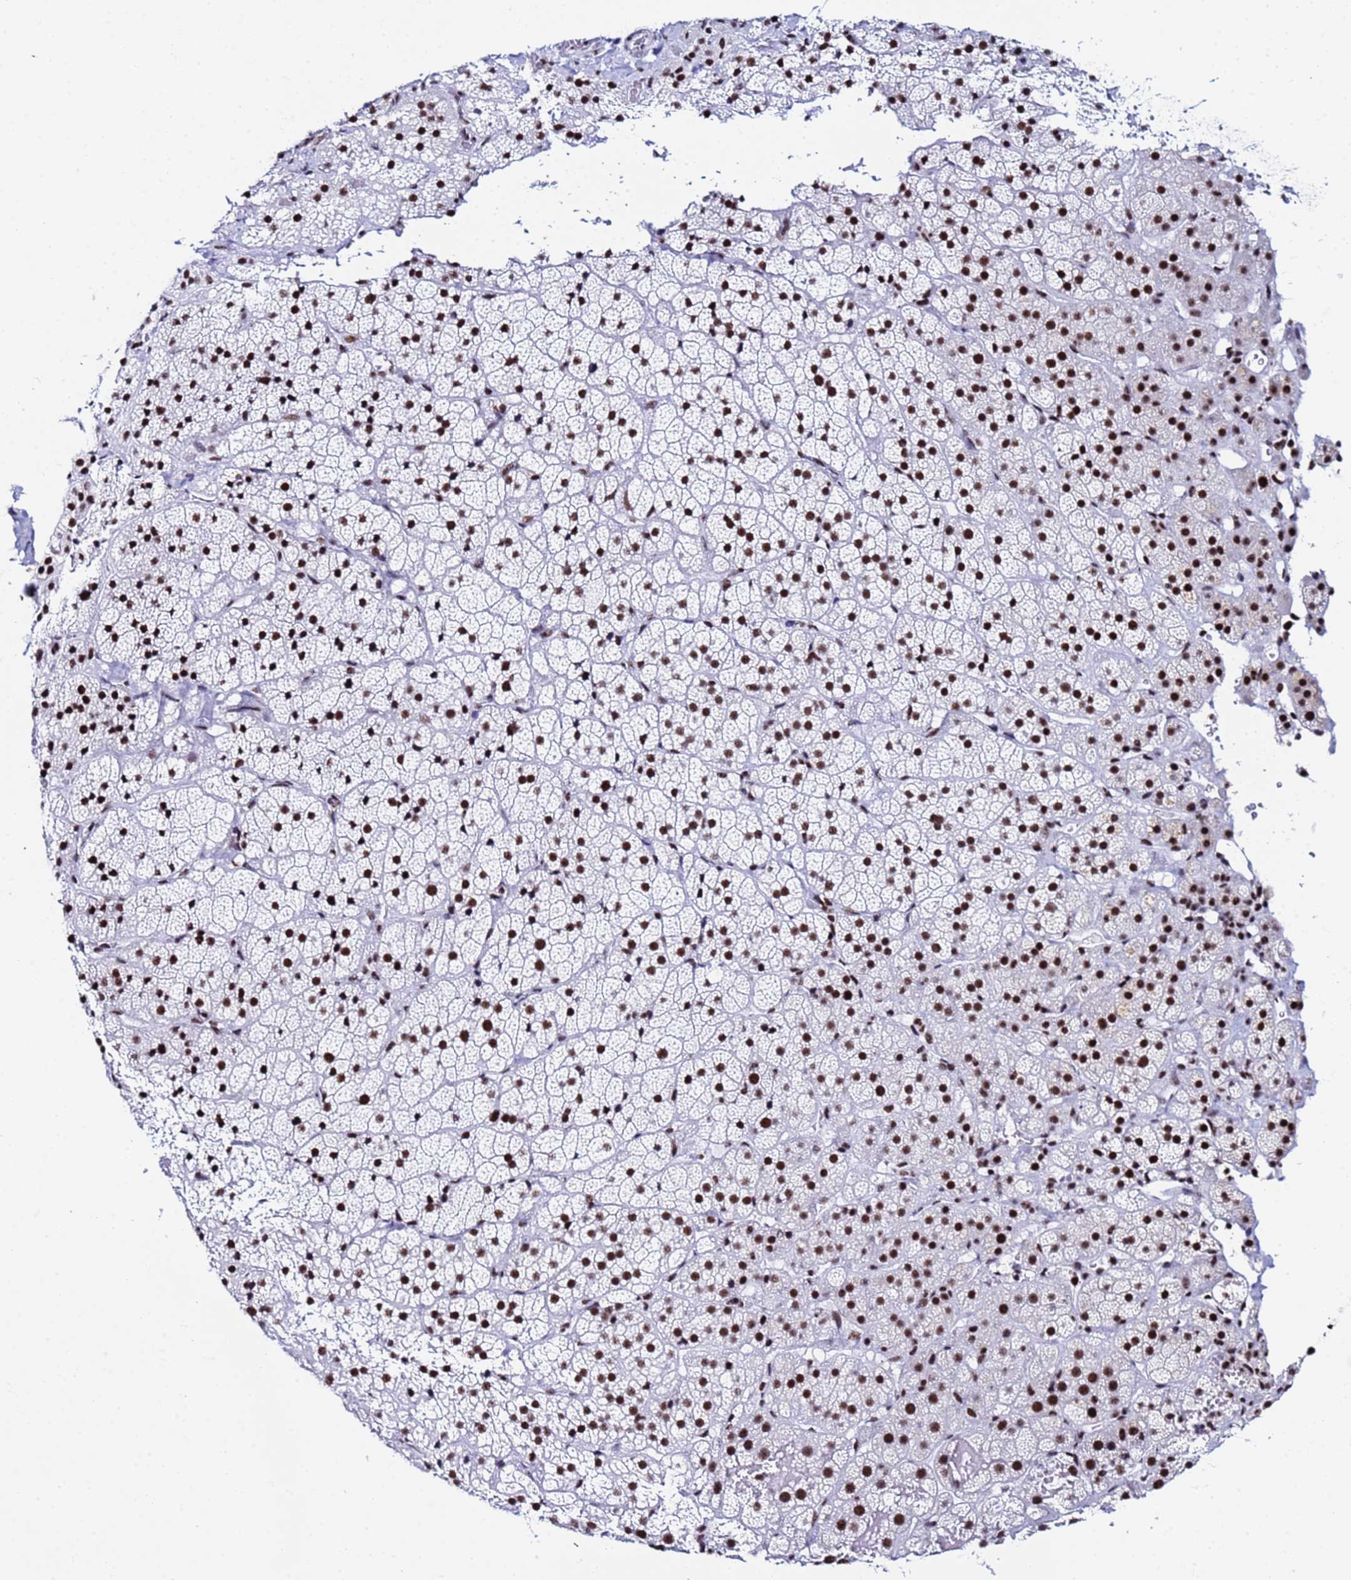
{"staining": {"intensity": "strong", "quantity": ">75%", "location": "nuclear"}, "tissue": "adrenal gland", "cell_type": "Glandular cells", "image_type": "normal", "snomed": [{"axis": "morphology", "description": "Normal tissue, NOS"}, {"axis": "topography", "description": "Adrenal gland"}], "caption": "Strong nuclear protein positivity is appreciated in approximately >75% of glandular cells in adrenal gland. (DAB IHC with brightfield microscopy, high magnification).", "gene": "SNRPA1", "patient": {"sex": "female", "age": 70}}